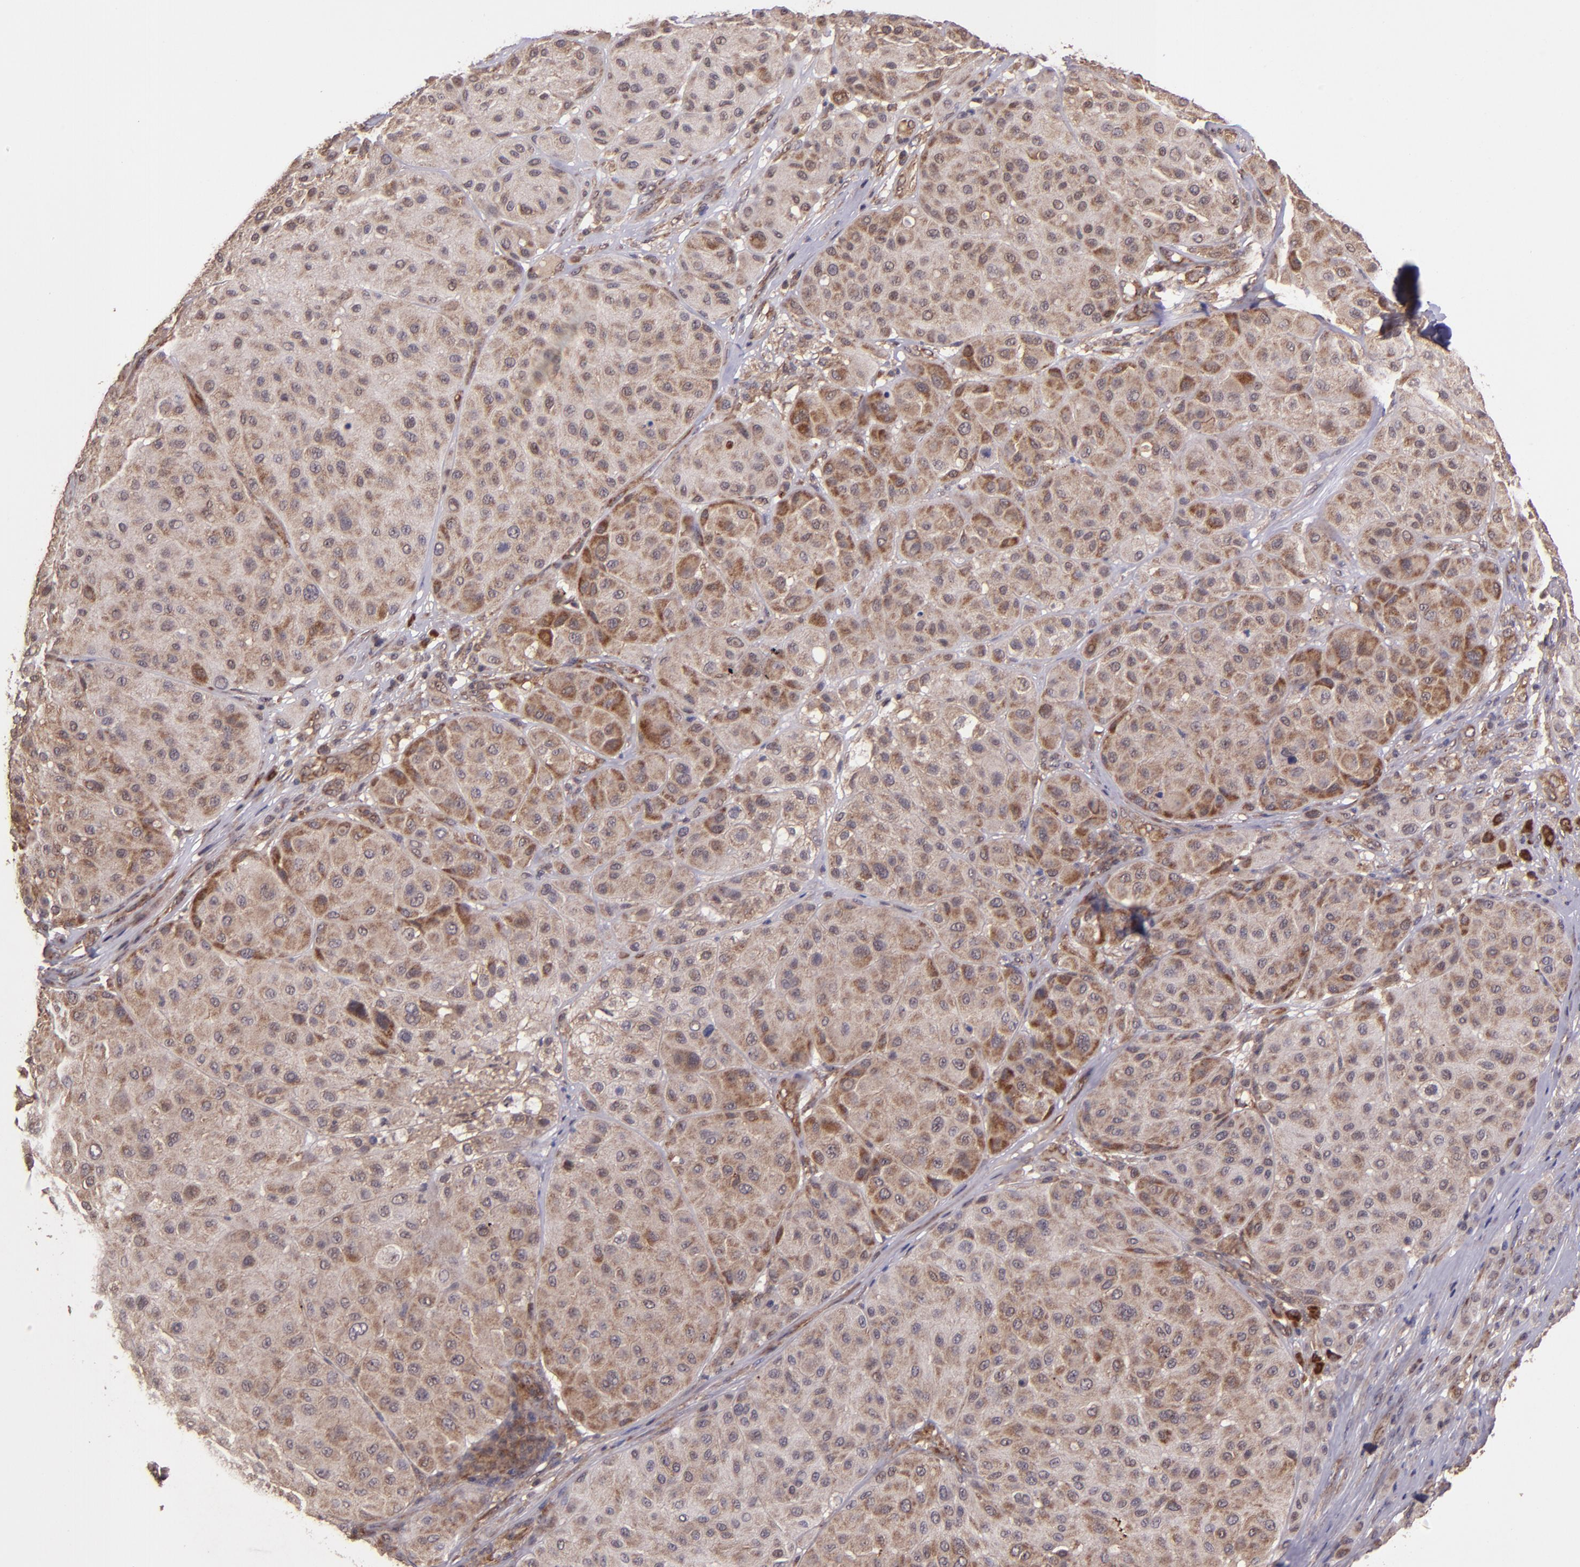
{"staining": {"intensity": "moderate", "quantity": ">75%", "location": "cytoplasmic/membranous"}, "tissue": "melanoma", "cell_type": "Tumor cells", "image_type": "cancer", "snomed": [{"axis": "morphology", "description": "Normal tissue, NOS"}, {"axis": "morphology", "description": "Malignant melanoma, Metastatic site"}, {"axis": "topography", "description": "Skin"}], "caption": "Melanoma stained with immunohistochemistry demonstrates moderate cytoplasmic/membranous expression in about >75% of tumor cells.", "gene": "USP51", "patient": {"sex": "male", "age": 41}}